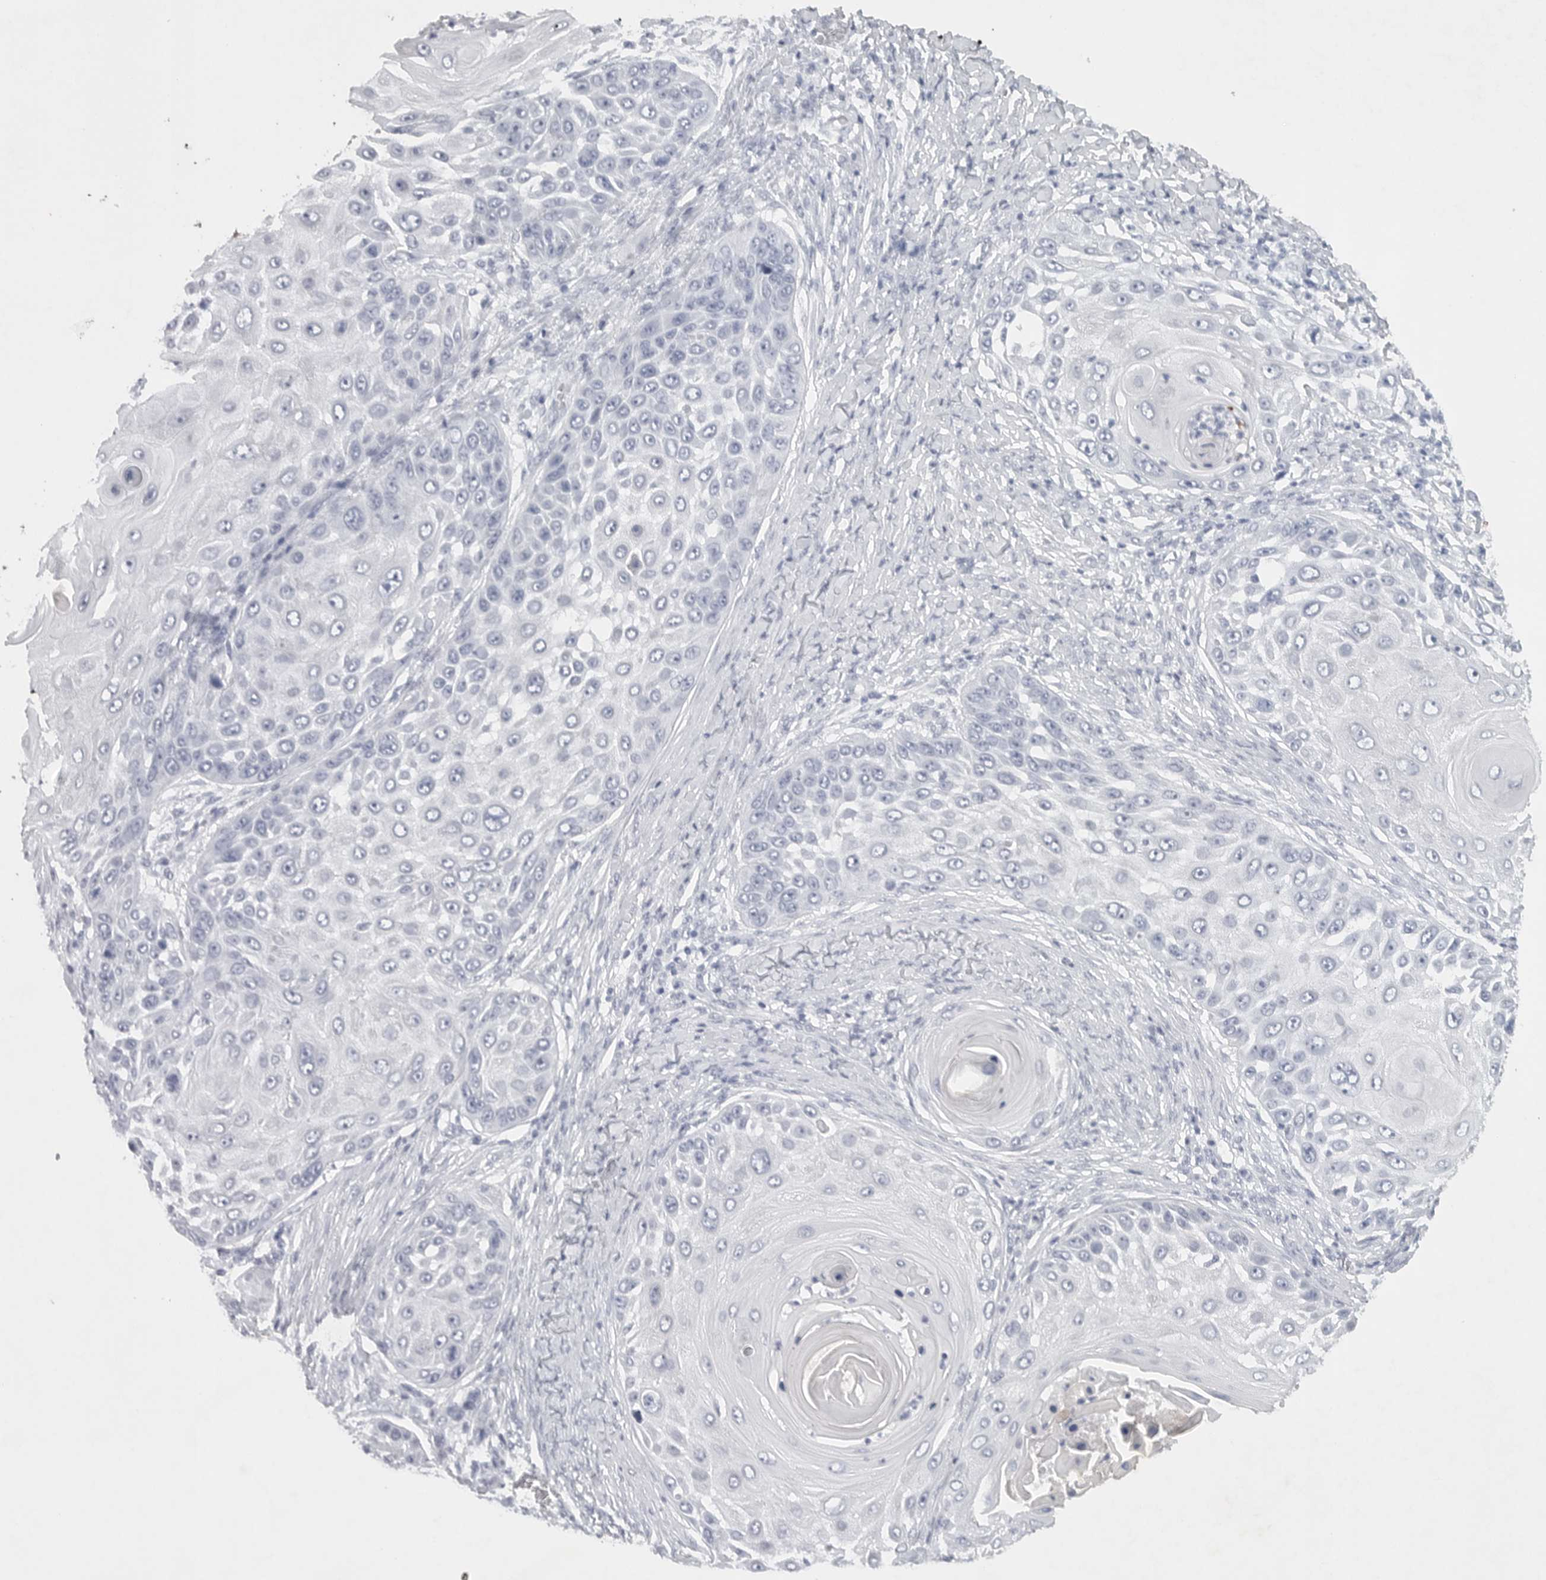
{"staining": {"intensity": "negative", "quantity": "none", "location": "none"}, "tissue": "skin cancer", "cell_type": "Tumor cells", "image_type": "cancer", "snomed": [{"axis": "morphology", "description": "Squamous cell carcinoma, NOS"}, {"axis": "topography", "description": "Skin"}], "caption": "A micrograph of human skin cancer (squamous cell carcinoma) is negative for staining in tumor cells.", "gene": "TNR", "patient": {"sex": "female", "age": 44}}